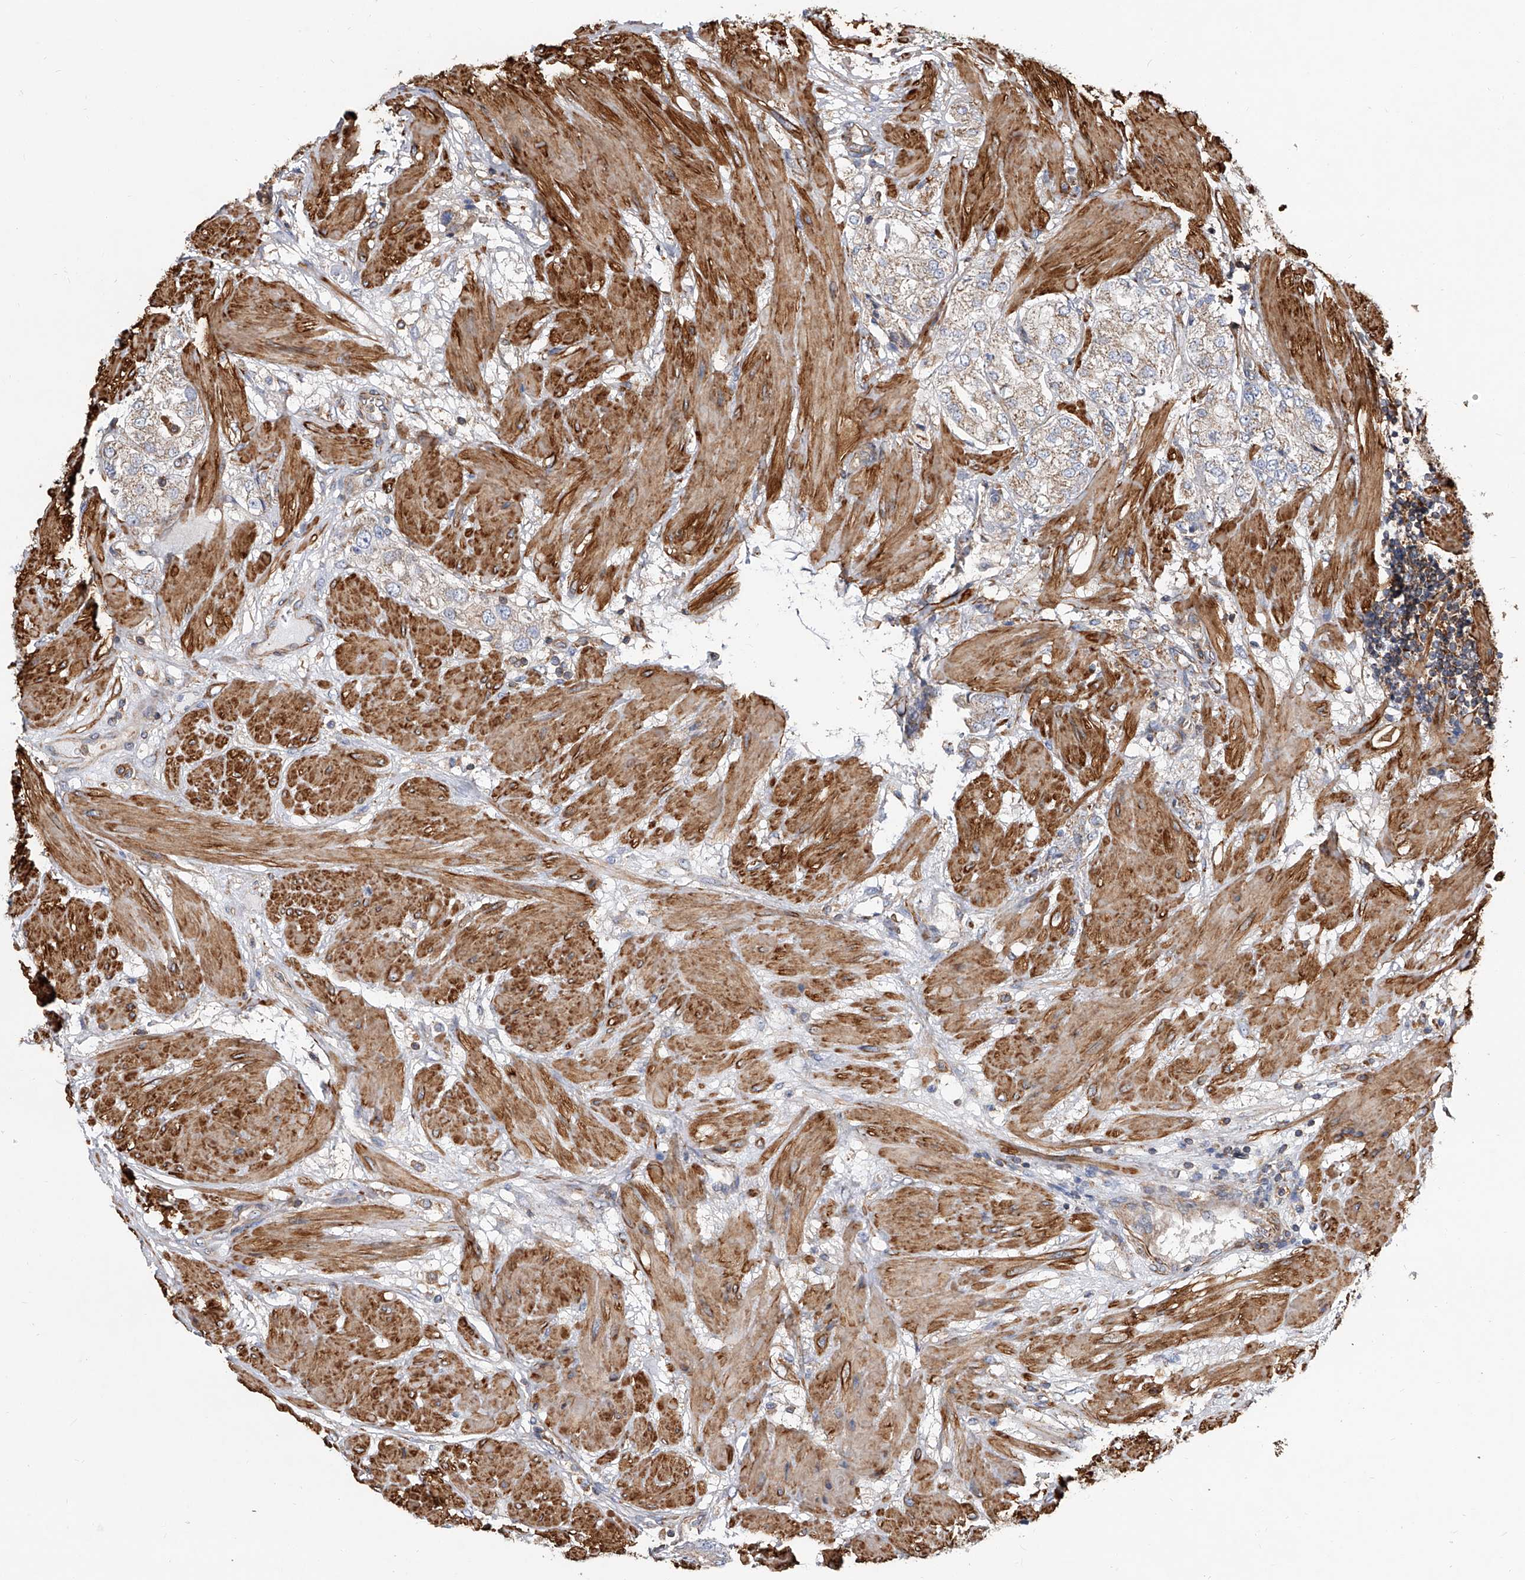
{"staining": {"intensity": "weak", "quantity": "<25%", "location": "cytoplasmic/membranous"}, "tissue": "prostate cancer", "cell_type": "Tumor cells", "image_type": "cancer", "snomed": [{"axis": "morphology", "description": "Adenocarcinoma, High grade"}, {"axis": "topography", "description": "Prostate"}], "caption": "IHC image of neoplastic tissue: prostate cancer (high-grade adenocarcinoma) stained with DAB (3,3'-diaminobenzidine) demonstrates no significant protein staining in tumor cells. (Immunohistochemistry (ihc), brightfield microscopy, high magnification).", "gene": "PISD", "patient": {"sex": "male", "age": 50}}